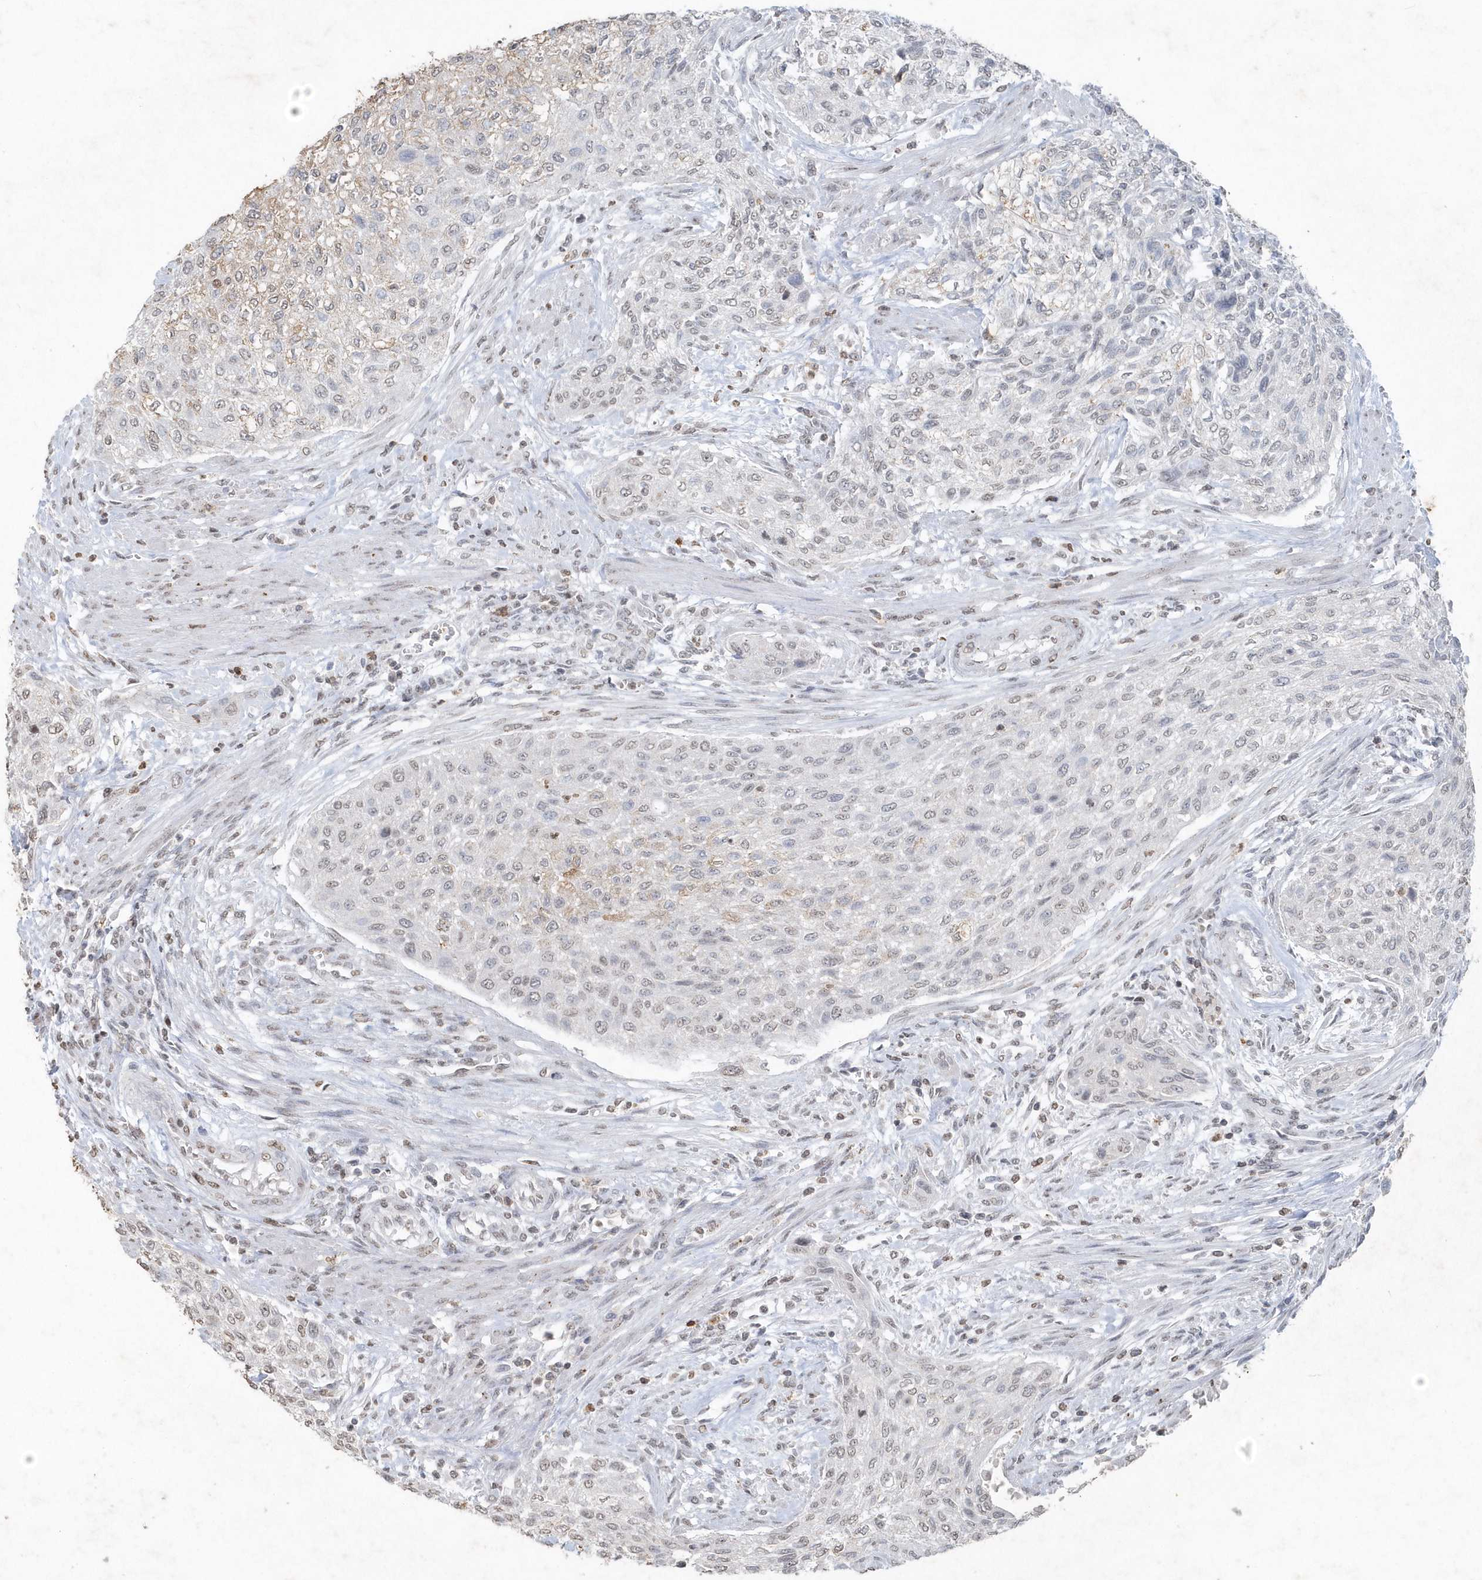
{"staining": {"intensity": "weak", "quantity": ">75%", "location": "nuclear"}, "tissue": "urothelial cancer", "cell_type": "Tumor cells", "image_type": "cancer", "snomed": [{"axis": "morphology", "description": "Urothelial carcinoma, High grade"}, {"axis": "topography", "description": "Urinary bladder"}], "caption": "Human urothelial cancer stained with a protein marker shows weak staining in tumor cells.", "gene": "PDCD1", "patient": {"sex": "male", "age": 35}}